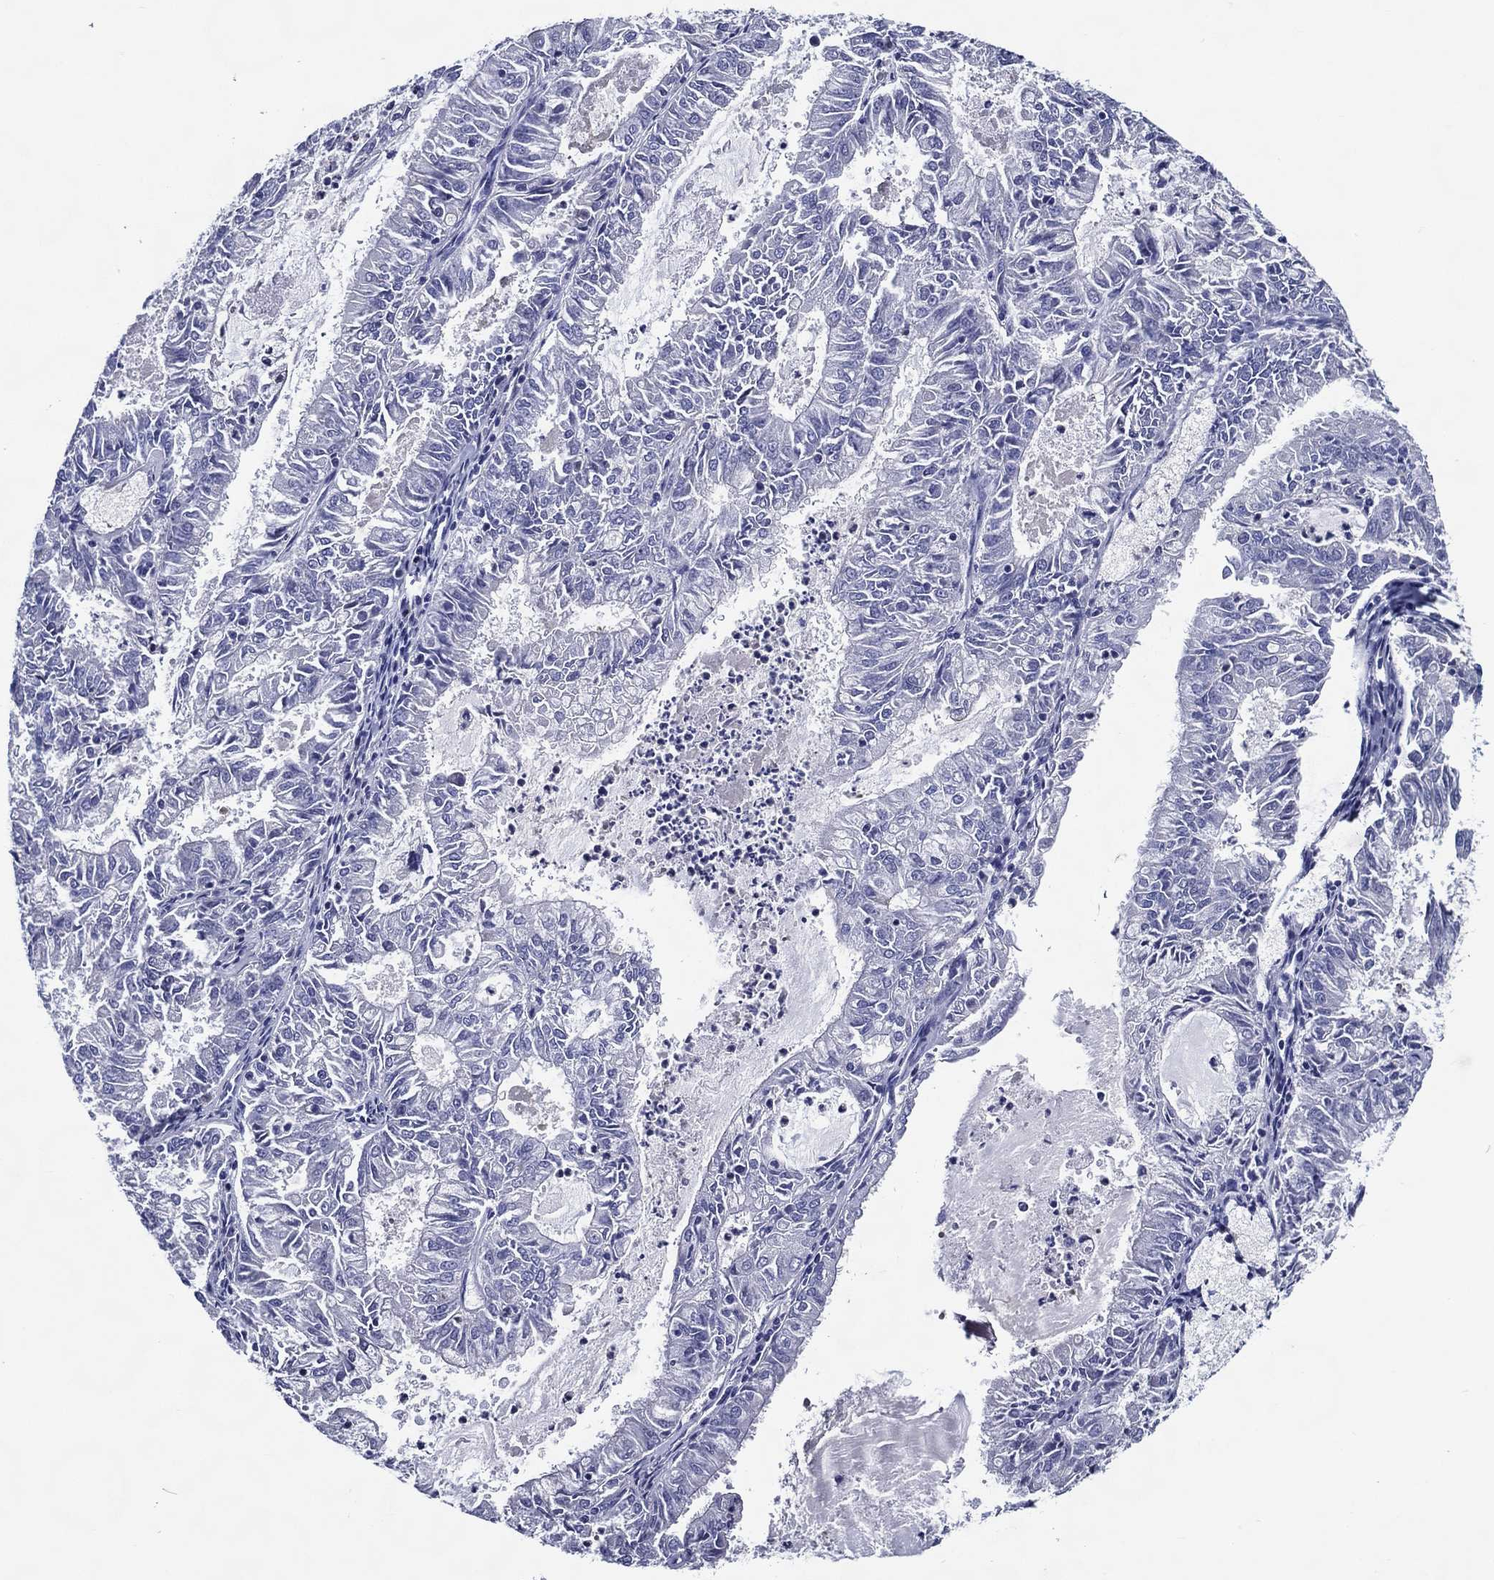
{"staining": {"intensity": "negative", "quantity": "none", "location": "none"}, "tissue": "endometrial cancer", "cell_type": "Tumor cells", "image_type": "cancer", "snomed": [{"axis": "morphology", "description": "Adenocarcinoma, NOS"}, {"axis": "topography", "description": "Endometrium"}], "caption": "Immunohistochemical staining of human endometrial cancer (adenocarcinoma) exhibits no significant positivity in tumor cells. (DAB (3,3'-diaminobenzidine) immunohistochemistry with hematoxylin counter stain).", "gene": "ACE2", "patient": {"sex": "female", "age": 57}}